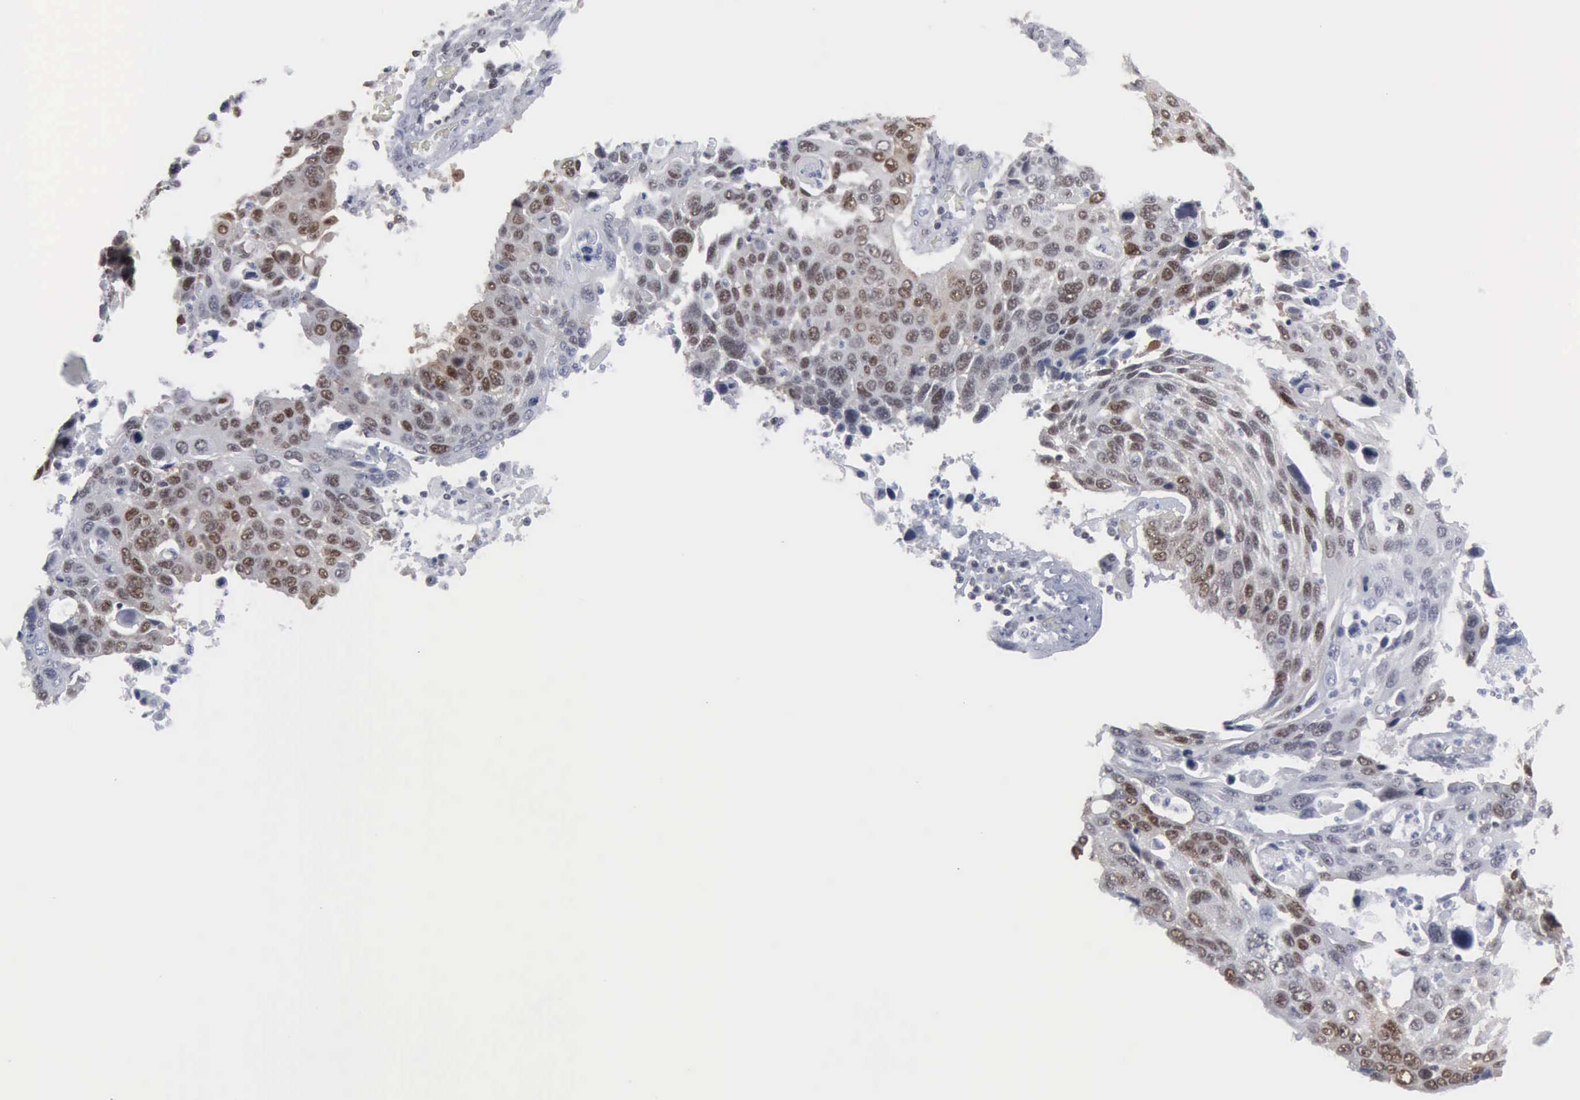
{"staining": {"intensity": "moderate", "quantity": "25%-75%", "location": "nuclear"}, "tissue": "lung cancer", "cell_type": "Tumor cells", "image_type": "cancer", "snomed": [{"axis": "morphology", "description": "Squamous cell carcinoma, NOS"}, {"axis": "topography", "description": "Lymph node"}, {"axis": "topography", "description": "Lung"}], "caption": "IHC (DAB (3,3'-diaminobenzidine)) staining of human squamous cell carcinoma (lung) shows moderate nuclear protein staining in approximately 25%-75% of tumor cells.", "gene": "XPA", "patient": {"sex": "male", "age": 74}}